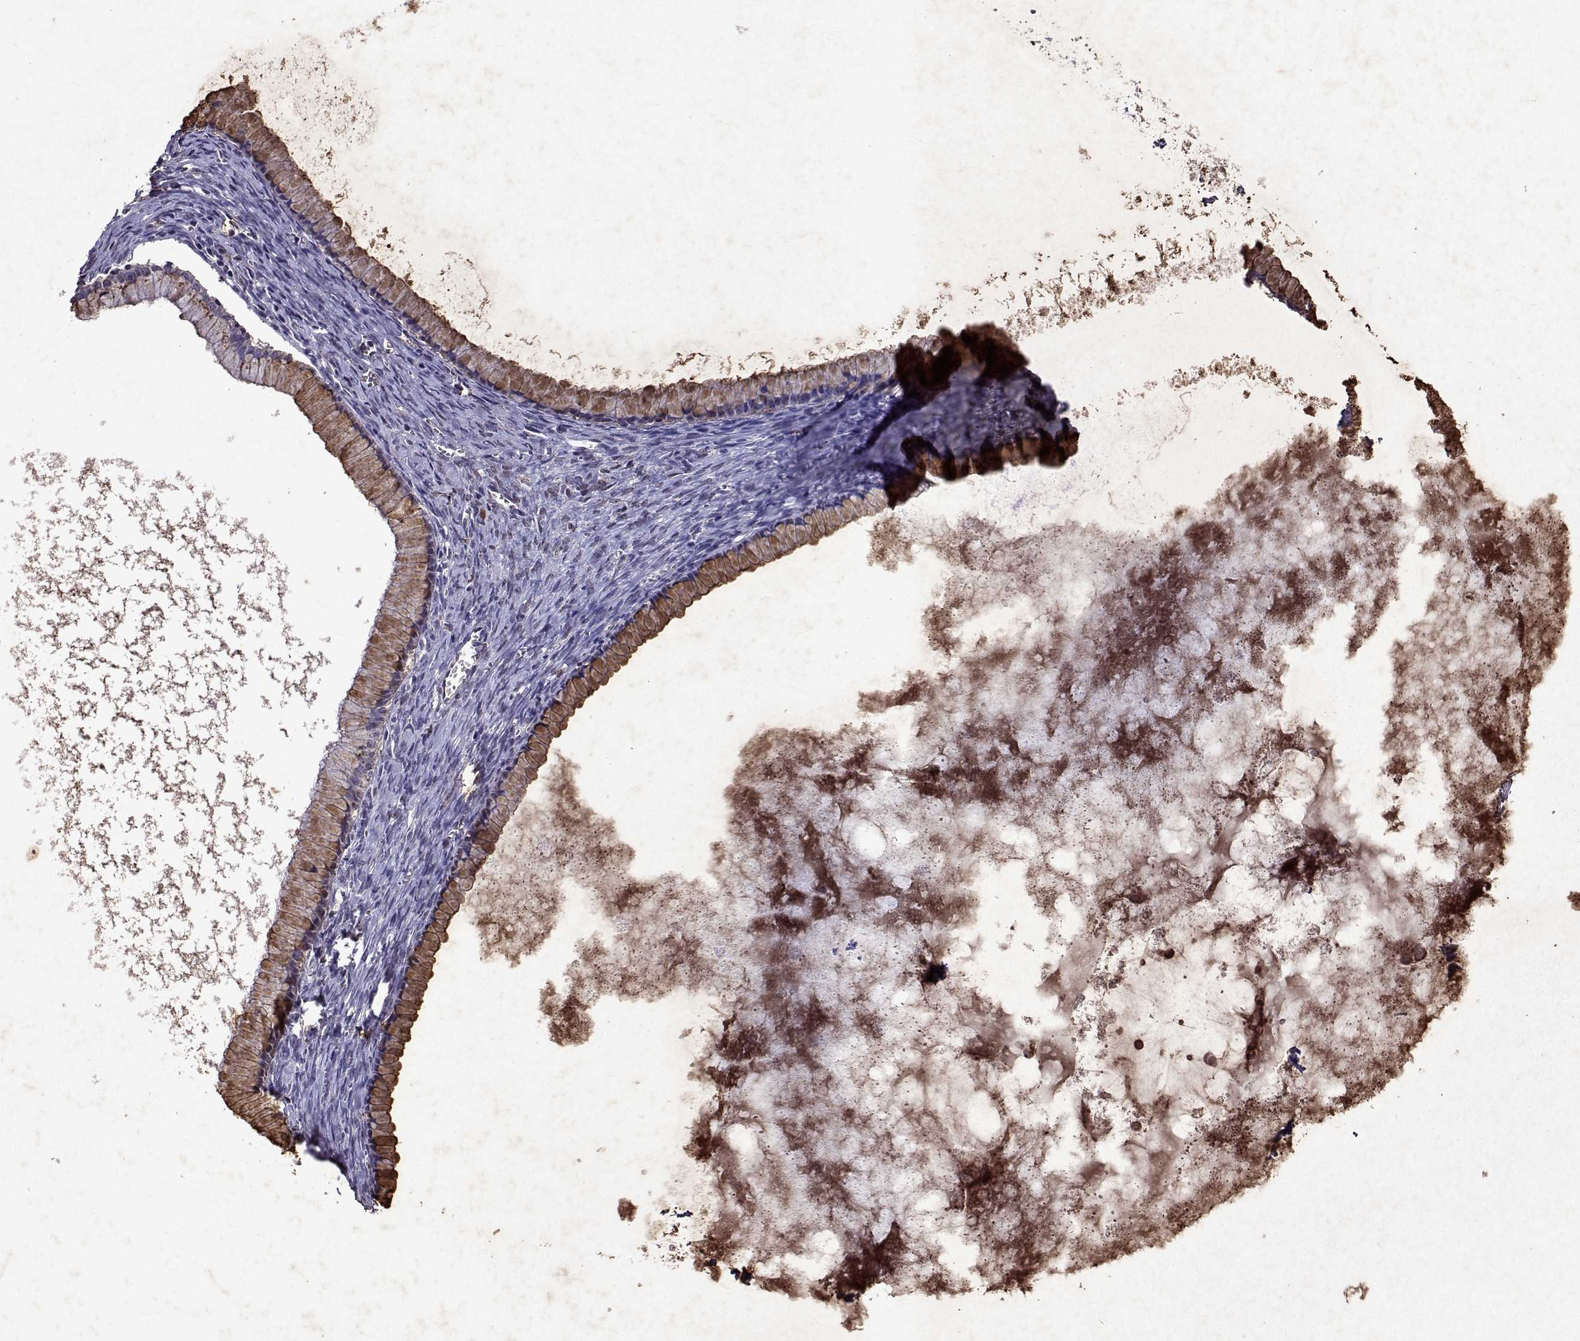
{"staining": {"intensity": "moderate", "quantity": ">75%", "location": "cytoplasmic/membranous"}, "tissue": "ovarian cancer", "cell_type": "Tumor cells", "image_type": "cancer", "snomed": [{"axis": "morphology", "description": "Cystadenocarcinoma, mucinous, NOS"}, {"axis": "topography", "description": "Ovary"}], "caption": "Immunohistochemical staining of mucinous cystadenocarcinoma (ovarian) displays moderate cytoplasmic/membranous protein expression in approximately >75% of tumor cells. The protein of interest is stained brown, and the nuclei are stained in blue (DAB IHC with brightfield microscopy, high magnification).", "gene": "DUSP28", "patient": {"sex": "female", "age": 41}}